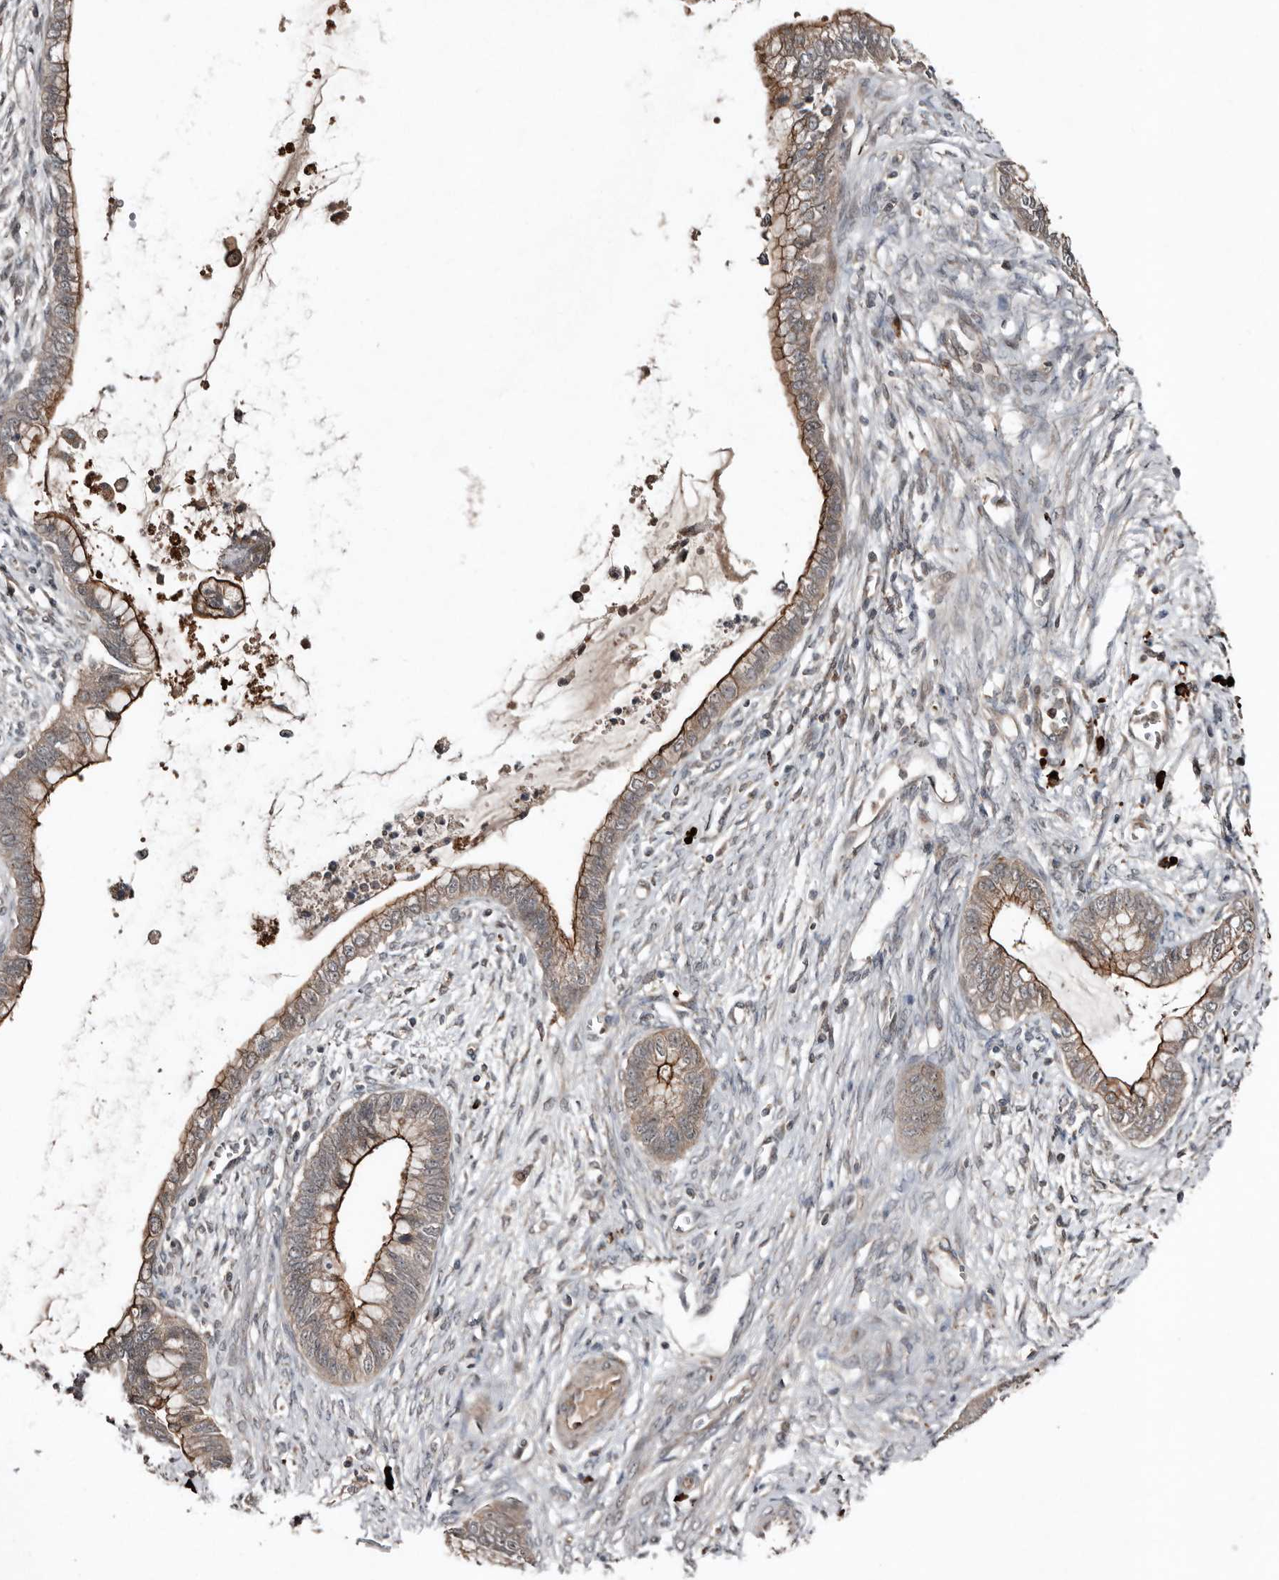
{"staining": {"intensity": "moderate", "quantity": ">75%", "location": "cytoplasmic/membranous"}, "tissue": "cervical cancer", "cell_type": "Tumor cells", "image_type": "cancer", "snomed": [{"axis": "morphology", "description": "Adenocarcinoma, NOS"}, {"axis": "topography", "description": "Cervix"}], "caption": "Tumor cells reveal medium levels of moderate cytoplasmic/membranous positivity in about >75% of cells in cervical cancer (adenocarcinoma).", "gene": "TEAD3", "patient": {"sex": "female", "age": 44}}